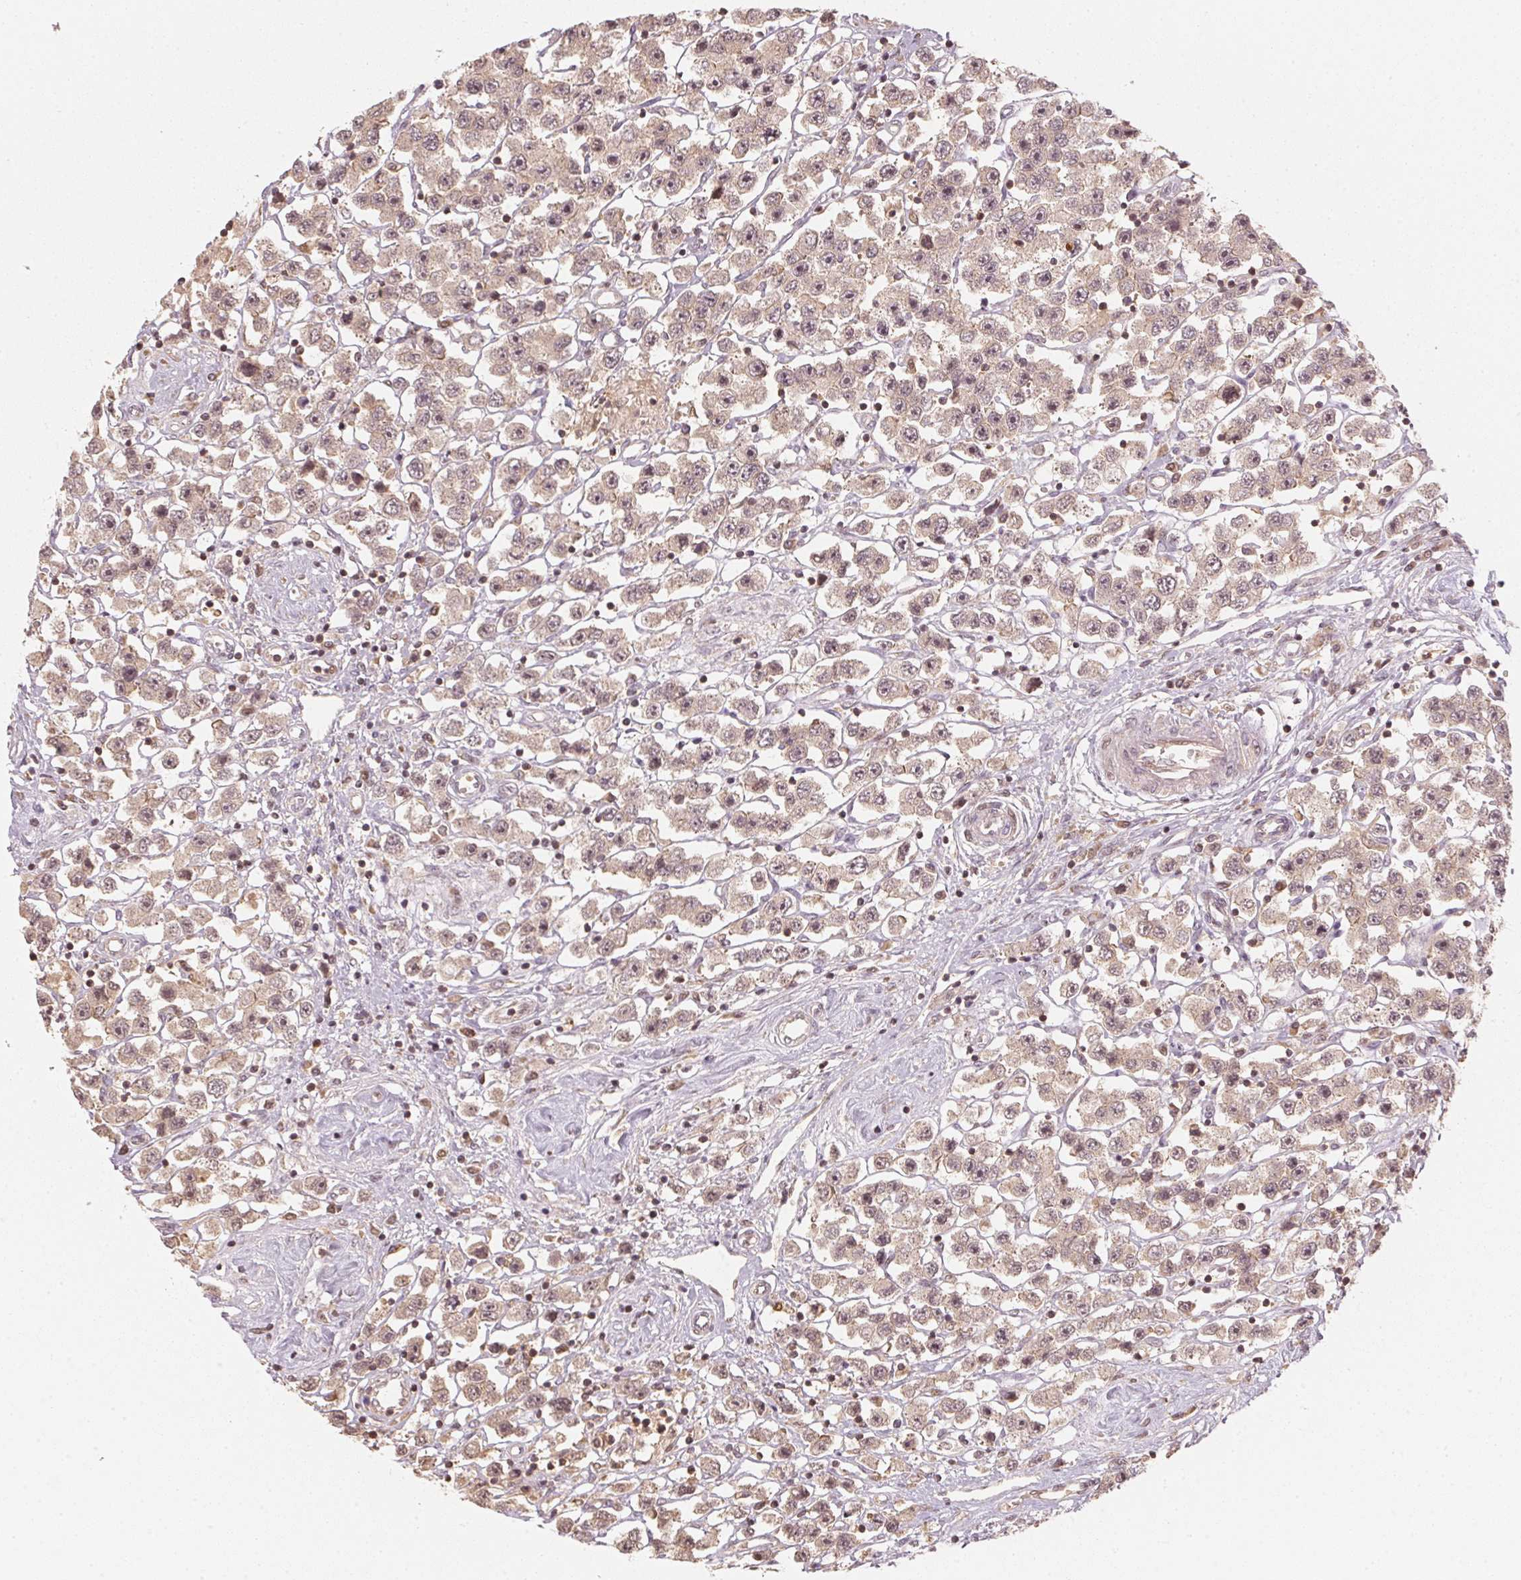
{"staining": {"intensity": "weak", "quantity": ">75%", "location": "cytoplasmic/membranous,nuclear"}, "tissue": "testis cancer", "cell_type": "Tumor cells", "image_type": "cancer", "snomed": [{"axis": "morphology", "description": "Seminoma, NOS"}, {"axis": "topography", "description": "Testis"}], "caption": "Human testis cancer (seminoma) stained with a protein marker exhibits weak staining in tumor cells.", "gene": "UBE2L3", "patient": {"sex": "male", "age": 45}}